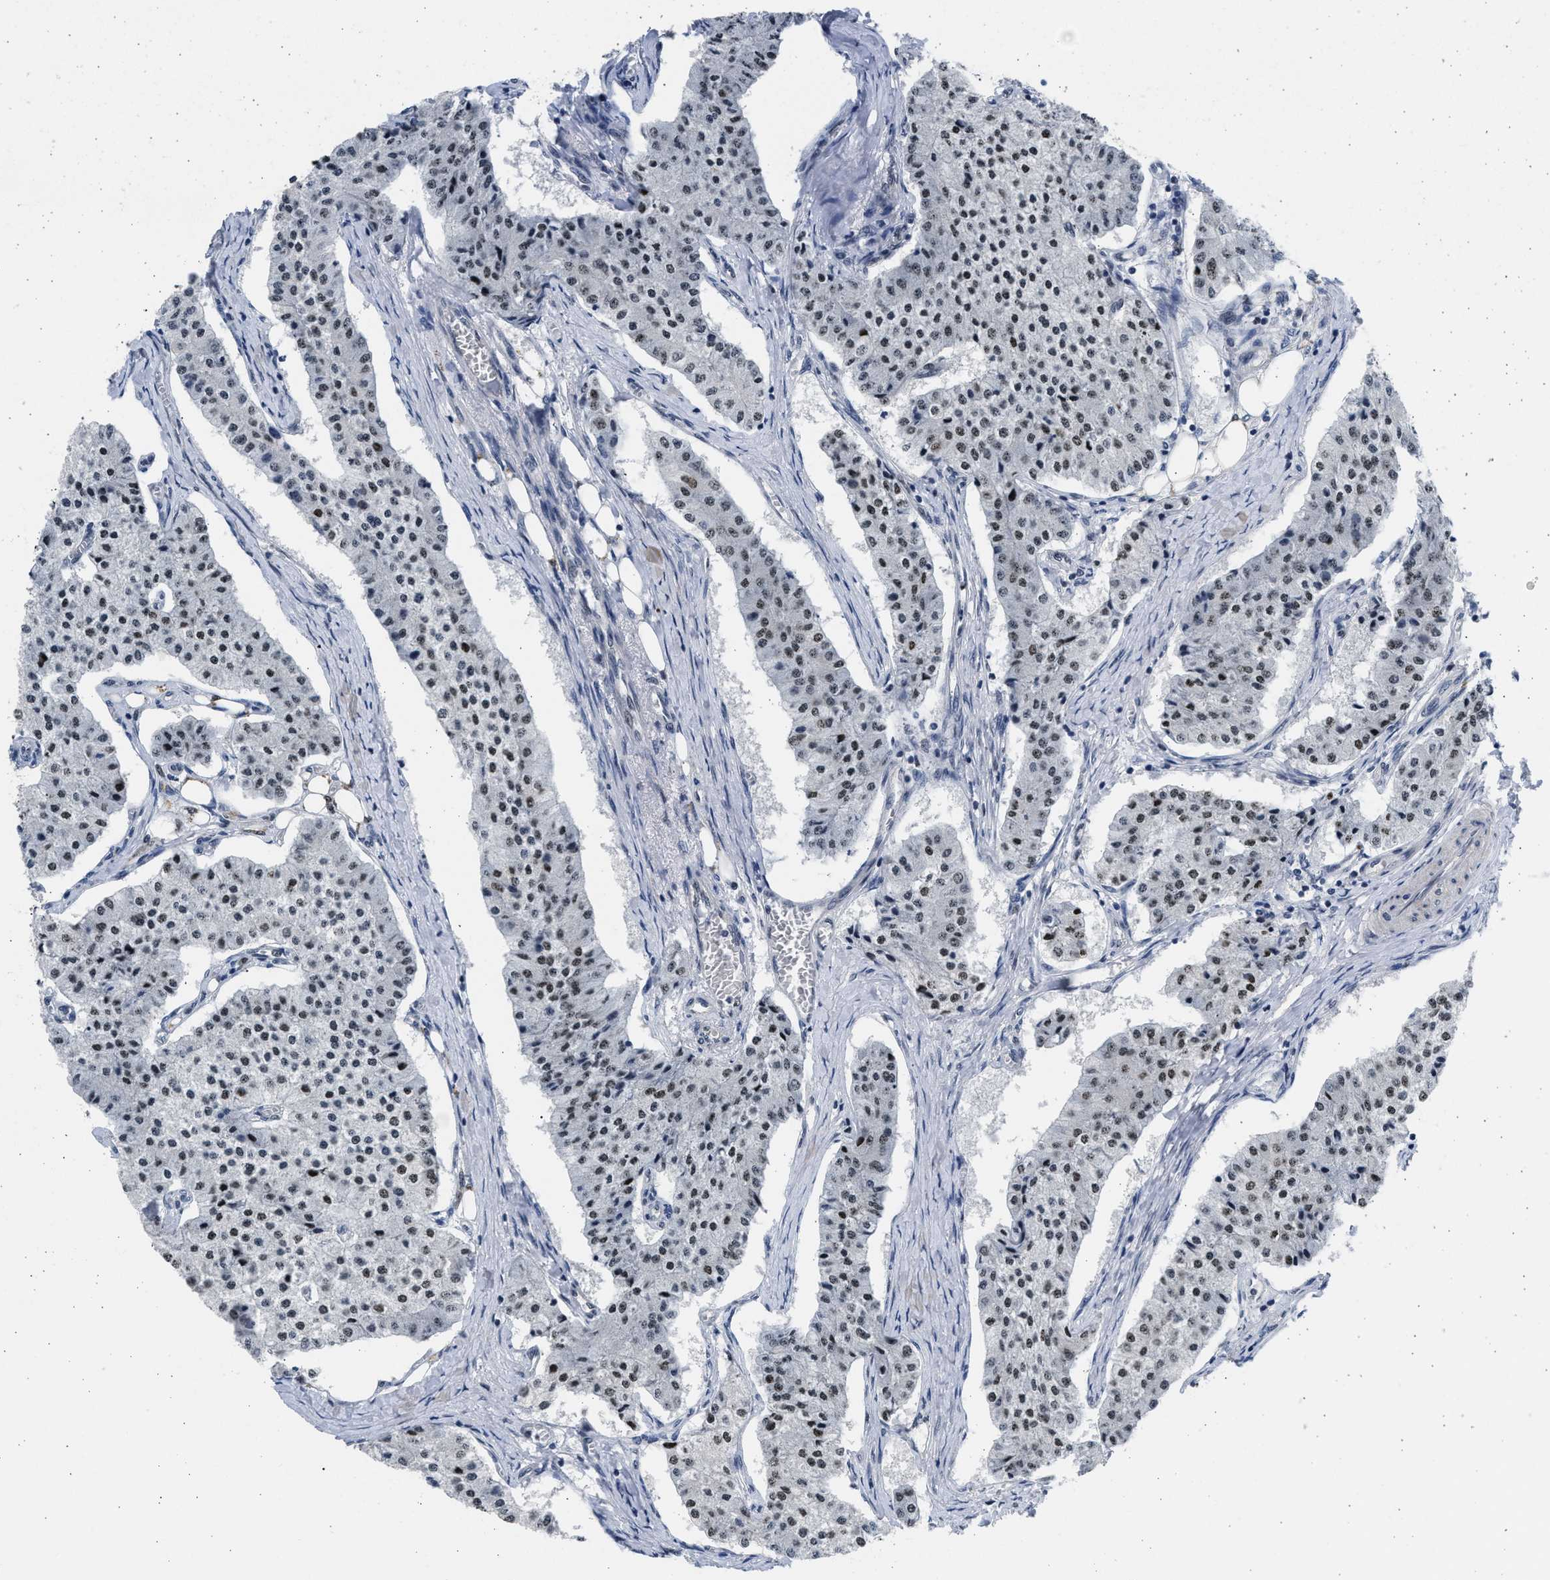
{"staining": {"intensity": "moderate", "quantity": ">75%", "location": "nuclear"}, "tissue": "carcinoid", "cell_type": "Tumor cells", "image_type": "cancer", "snomed": [{"axis": "morphology", "description": "Carcinoid, malignant, NOS"}, {"axis": "topography", "description": "Colon"}], "caption": "Immunohistochemical staining of malignant carcinoid exhibits medium levels of moderate nuclear expression in approximately >75% of tumor cells.", "gene": "HMGN3", "patient": {"sex": "female", "age": 52}}